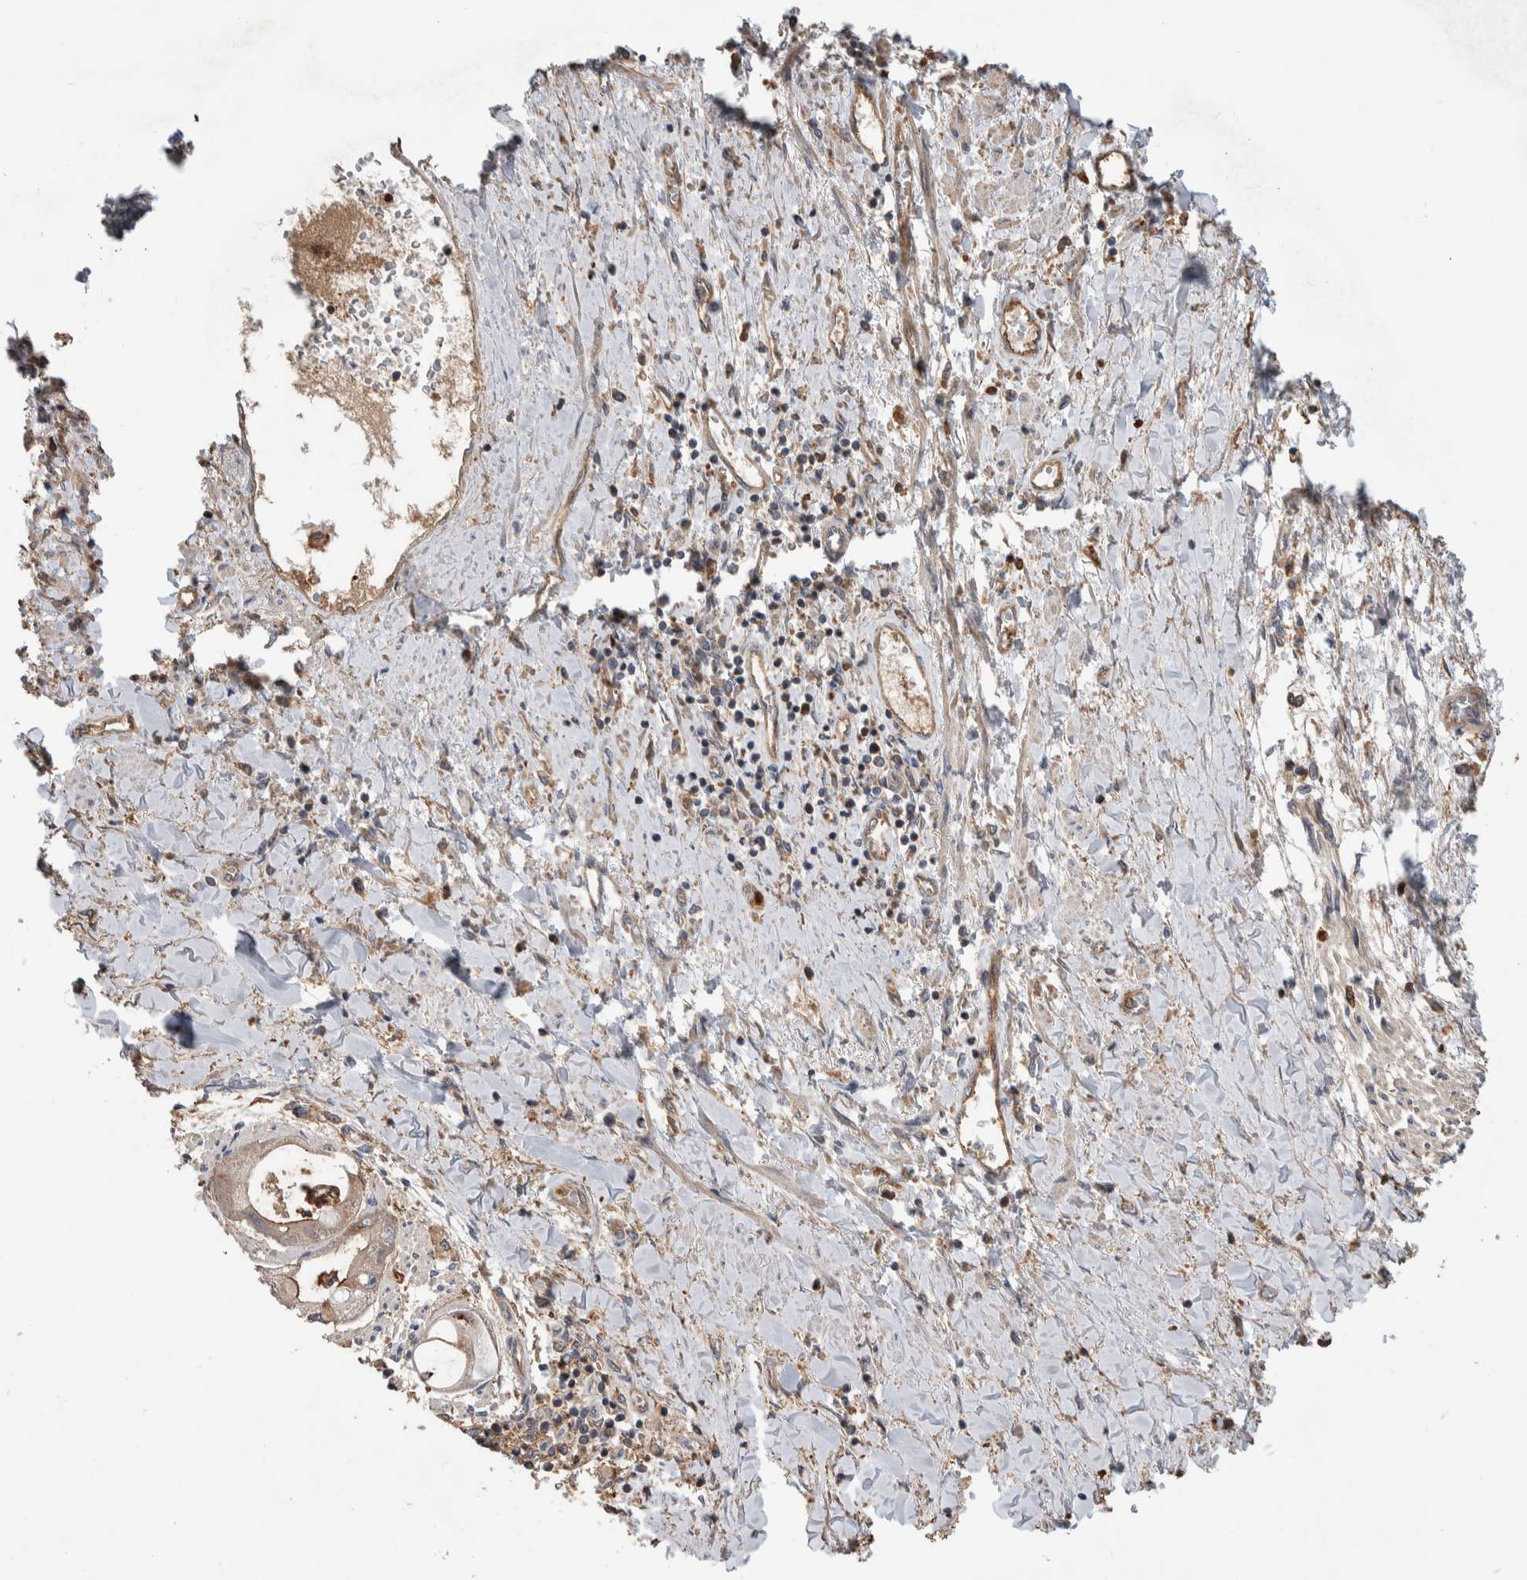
{"staining": {"intensity": "moderate", "quantity": ">75%", "location": "cytoplasmic/membranous"}, "tissue": "liver cancer", "cell_type": "Tumor cells", "image_type": "cancer", "snomed": [{"axis": "morphology", "description": "Cholangiocarcinoma"}, {"axis": "topography", "description": "Liver"}], "caption": "The photomicrograph displays a brown stain indicating the presence of a protein in the cytoplasmic/membranous of tumor cells in cholangiocarcinoma (liver). (DAB = brown stain, brightfield microscopy at high magnification).", "gene": "SDCBP", "patient": {"sex": "male", "age": 50}}